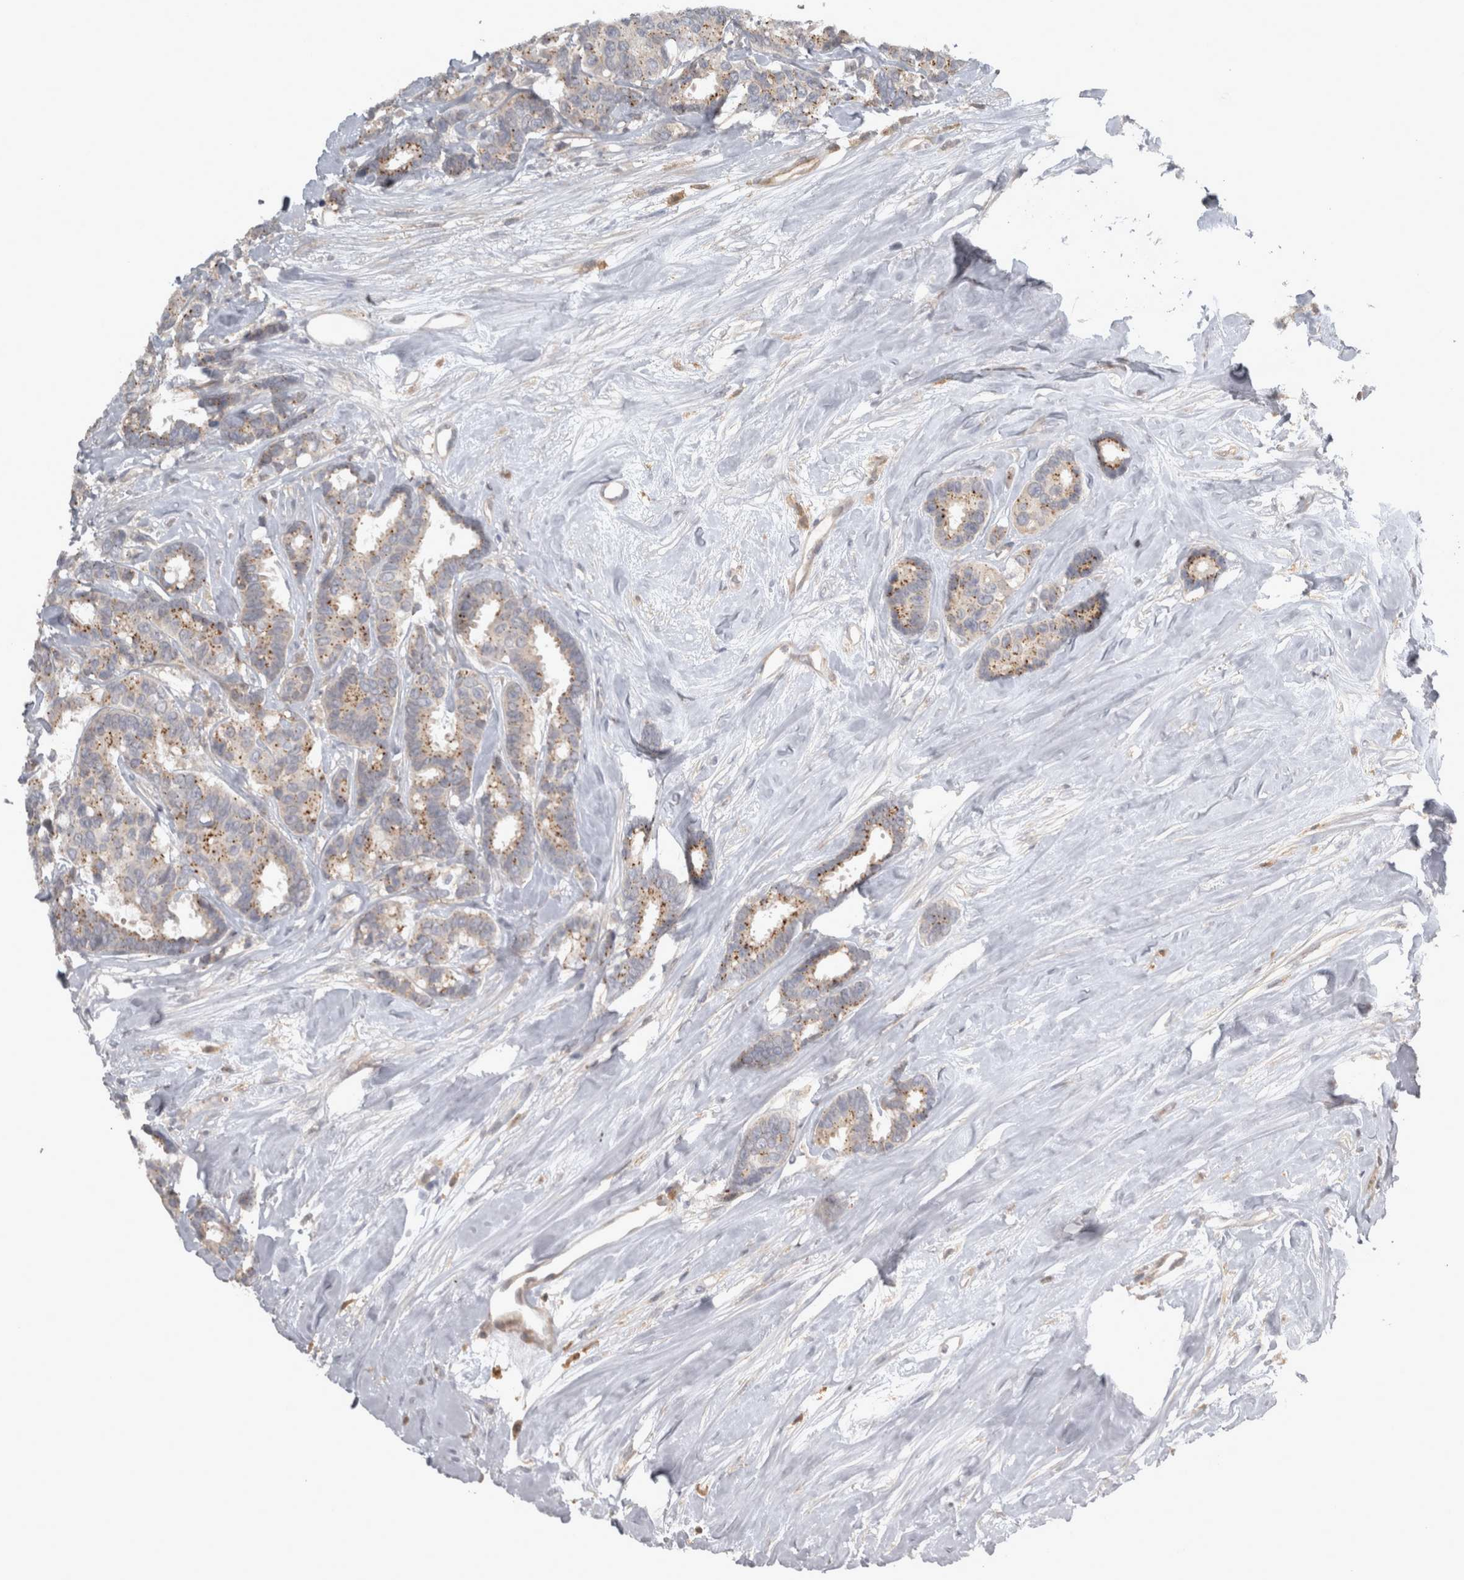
{"staining": {"intensity": "moderate", "quantity": "25%-75%", "location": "cytoplasmic/membranous"}, "tissue": "breast cancer", "cell_type": "Tumor cells", "image_type": "cancer", "snomed": [{"axis": "morphology", "description": "Duct carcinoma"}, {"axis": "topography", "description": "Breast"}], "caption": "Tumor cells reveal medium levels of moderate cytoplasmic/membranous expression in approximately 25%-75% of cells in breast infiltrating ductal carcinoma.", "gene": "SLCO5A1", "patient": {"sex": "female", "age": 87}}